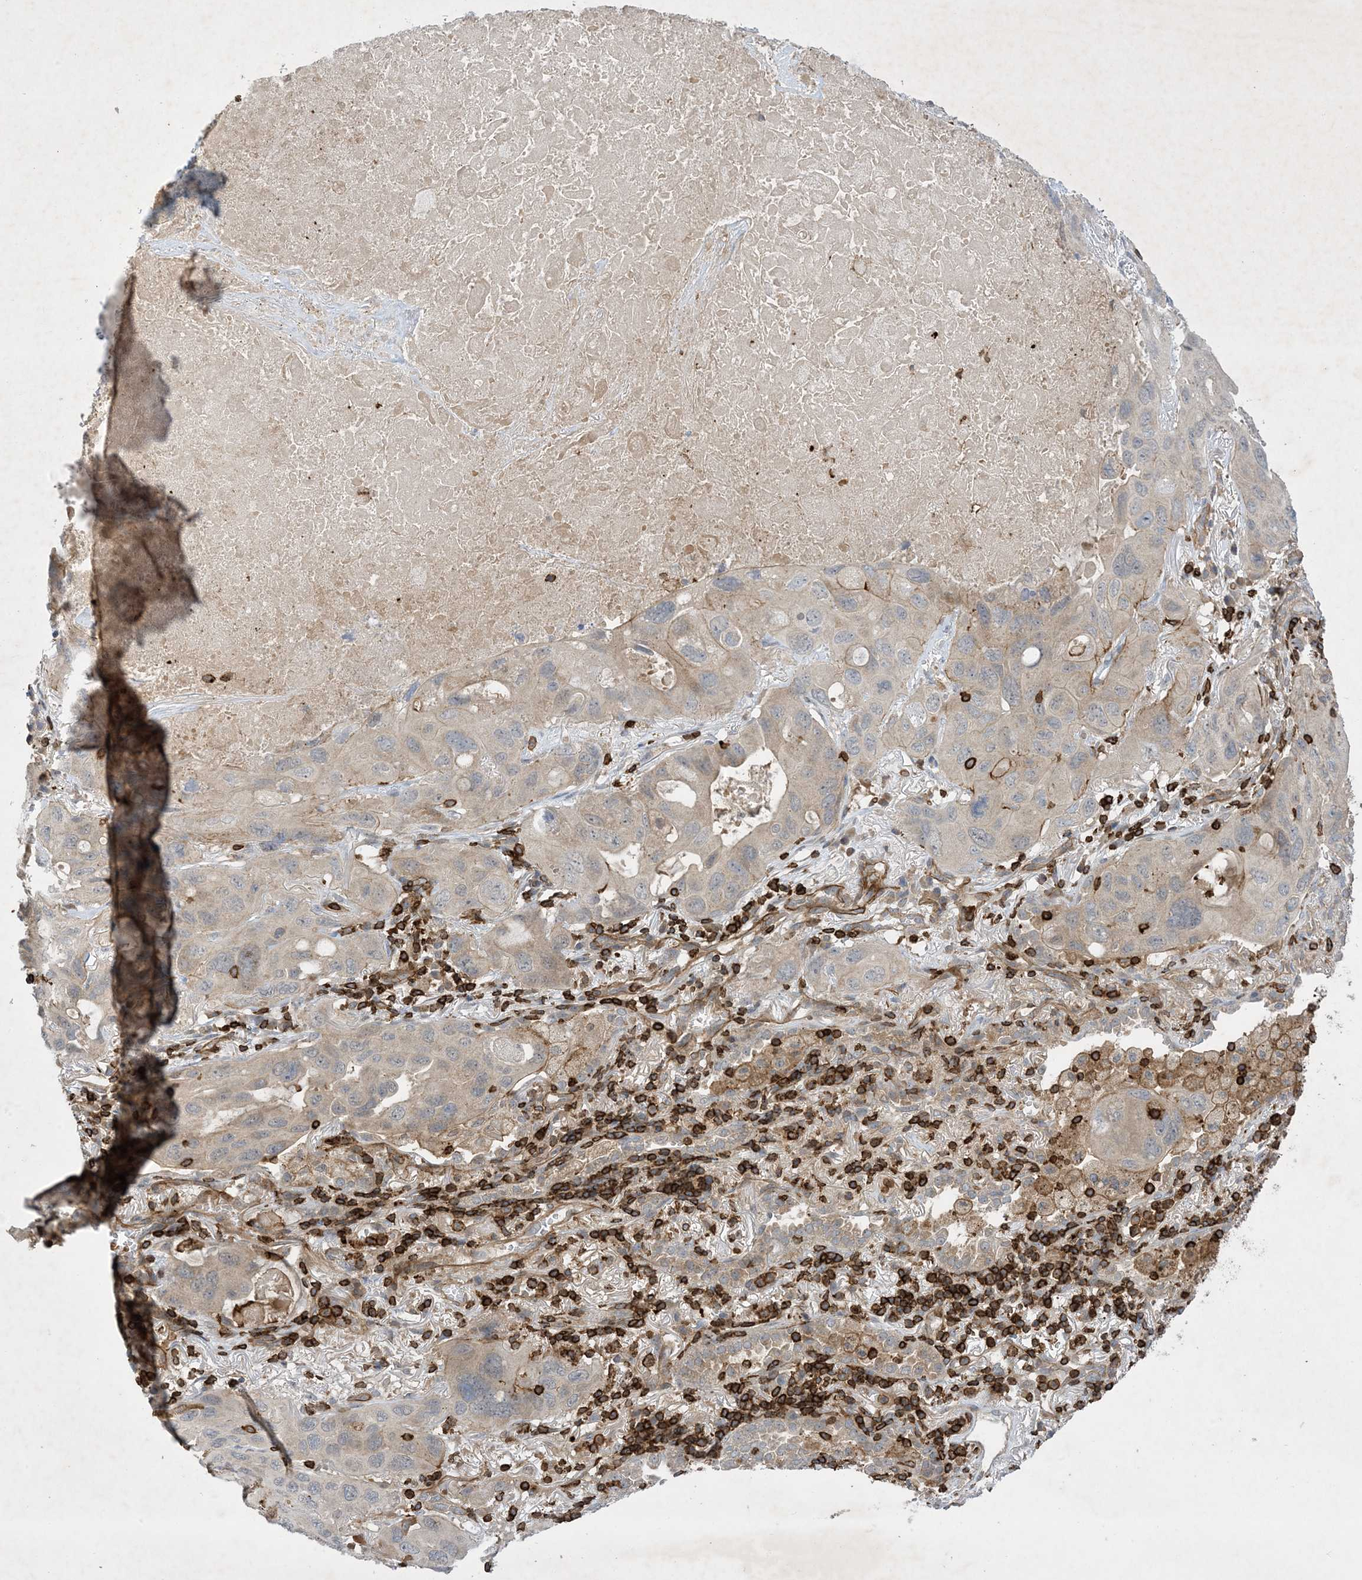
{"staining": {"intensity": "moderate", "quantity": "<25%", "location": "cytoplasmic/membranous"}, "tissue": "lung cancer", "cell_type": "Tumor cells", "image_type": "cancer", "snomed": [{"axis": "morphology", "description": "Squamous cell carcinoma, NOS"}, {"axis": "topography", "description": "Lung"}], "caption": "About <25% of tumor cells in human squamous cell carcinoma (lung) demonstrate moderate cytoplasmic/membranous protein positivity as visualized by brown immunohistochemical staining.", "gene": "AK9", "patient": {"sex": "female", "age": 73}}